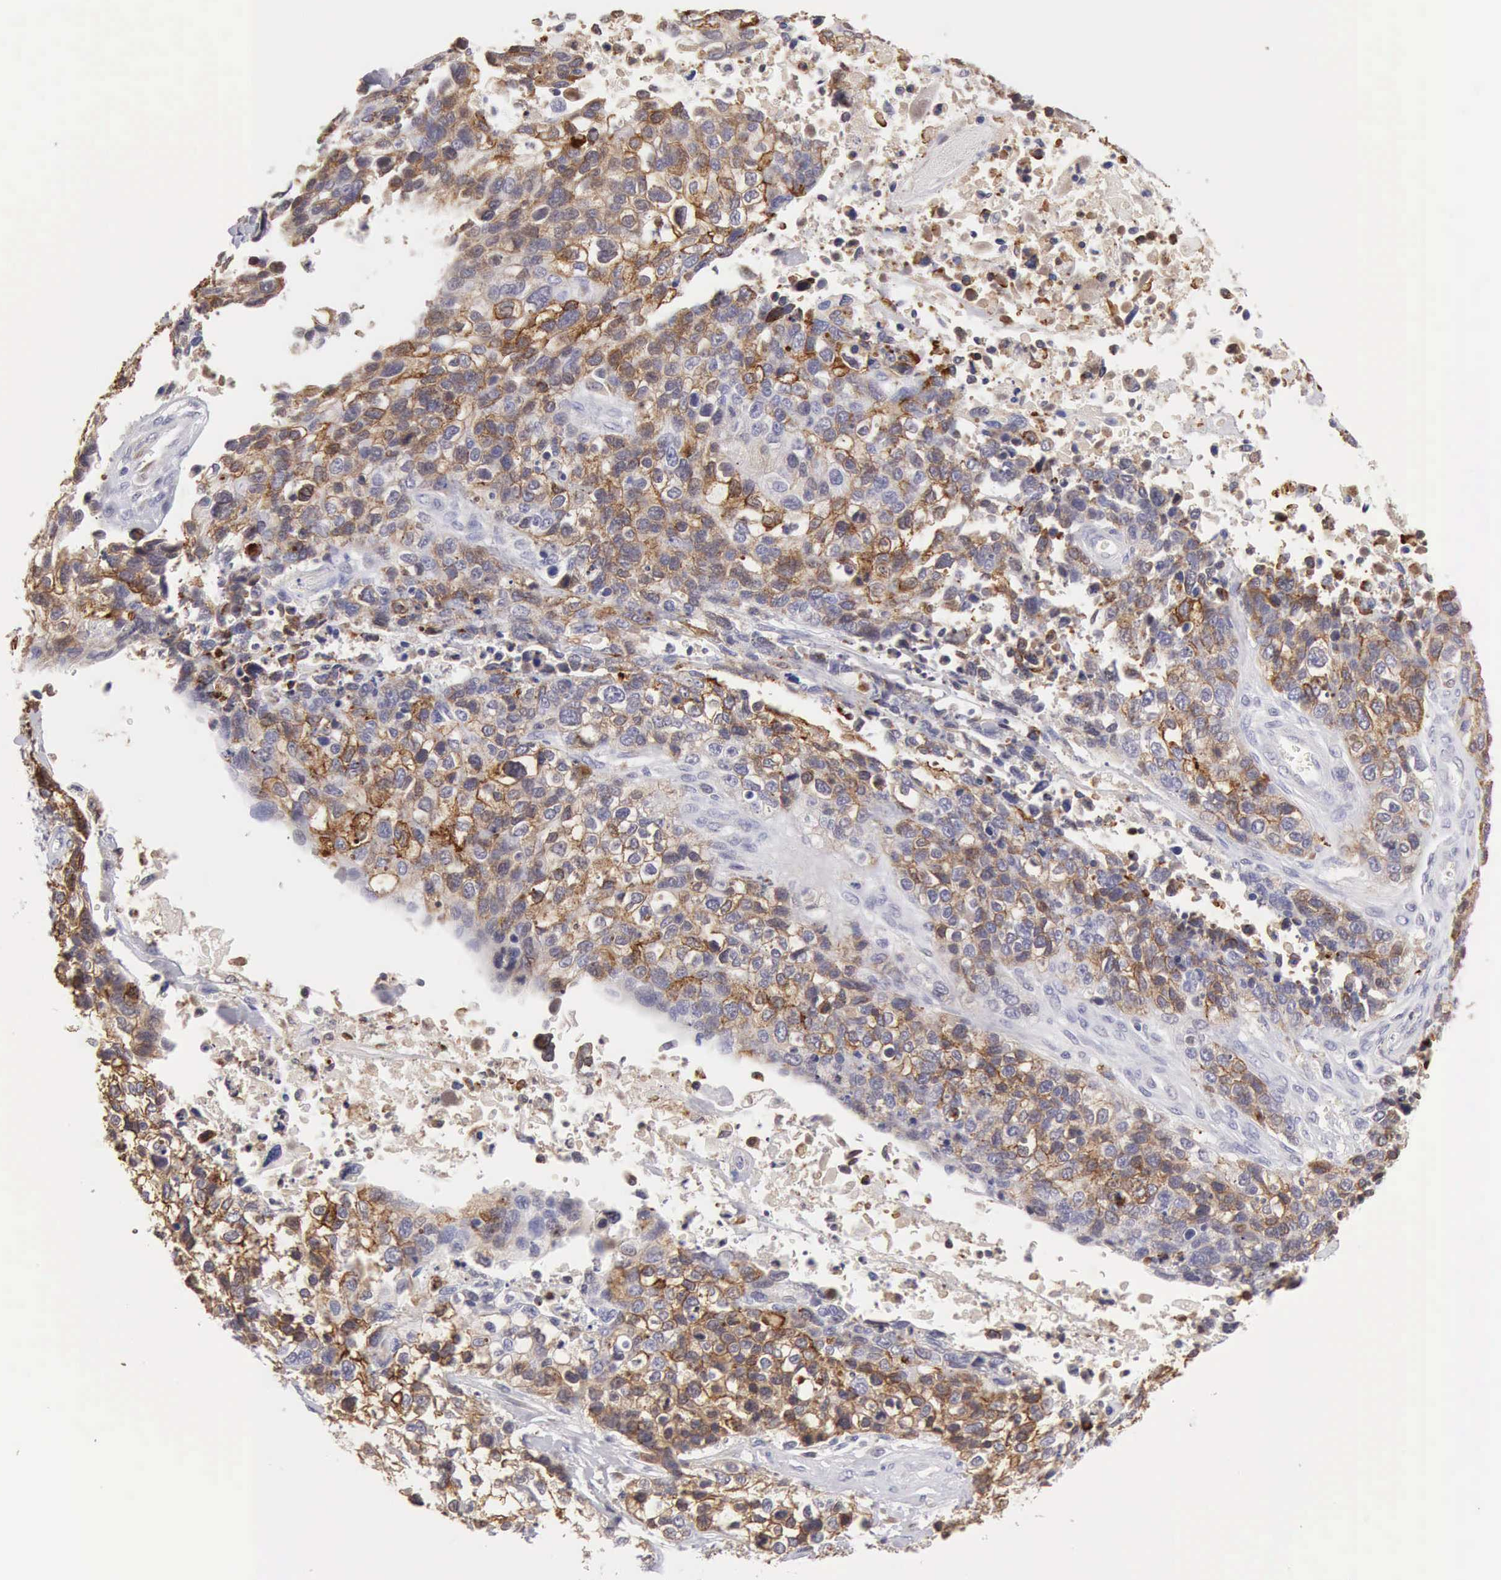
{"staining": {"intensity": "strong", "quantity": "25%-75%", "location": "cytoplasmic/membranous"}, "tissue": "lung cancer", "cell_type": "Tumor cells", "image_type": "cancer", "snomed": [{"axis": "morphology", "description": "Squamous cell carcinoma, NOS"}, {"axis": "topography", "description": "Lymph node"}, {"axis": "topography", "description": "Lung"}], "caption": "The image exhibits staining of lung cancer (squamous cell carcinoma), revealing strong cytoplasmic/membranous protein expression (brown color) within tumor cells.", "gene": "RNASE1", "patient": {"sex": "male", "age": 74}}